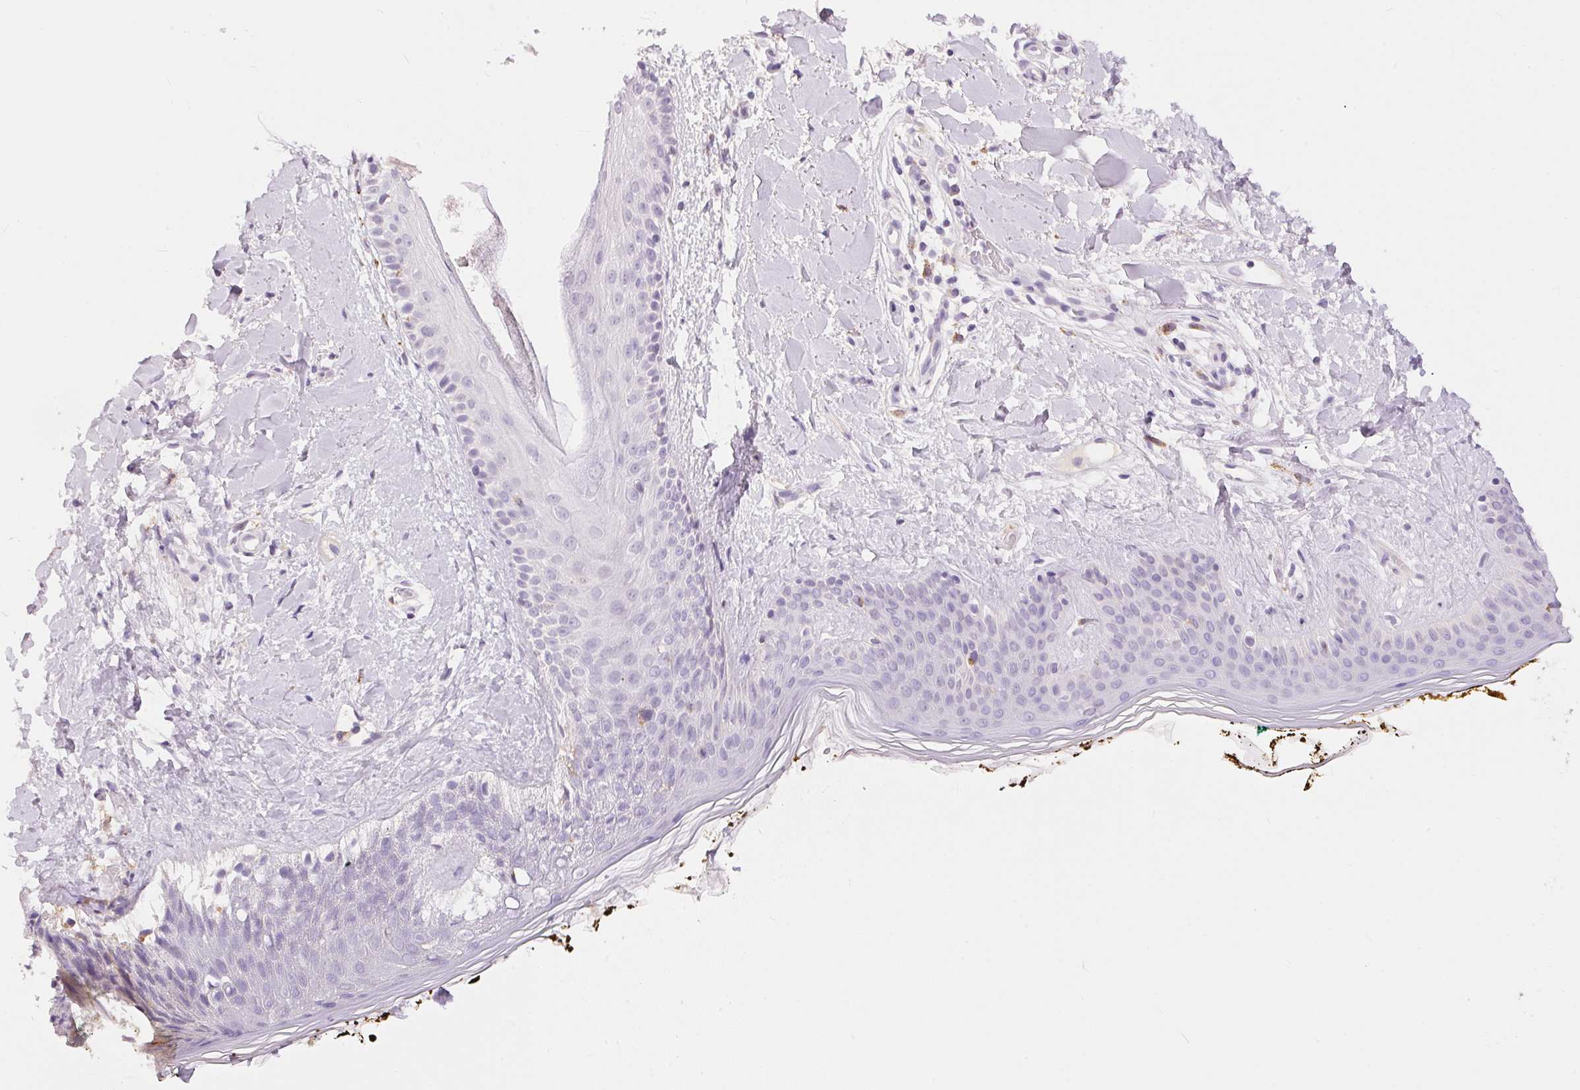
{"staining": {"intensity": "negative", "quantity": "none", "location": "none"}, "tissue": "skin", "cell_type": "Fibroblasts", "image_type": "normal", "snomed": [{"axis": "morphology", "description": "Normal tissue, NOS"}, {"axis": "topography", "description": "Skin"}], "caption": "This micrograph is of unremarkable skin stained with immunohistochemistry (IHC) to label a protein in brown with the nuclei are counter-stained blue. There is no positivity in fibroblasts. Brightfield microscopy of immunohistochemistry stained with DAB (3,3'-diaminobenzidine) (brown) and hematoxylin (blue), captured at high magnification.", "gene": "PNLIPRP3", "patient": {"sex": "female", "age": 34}}